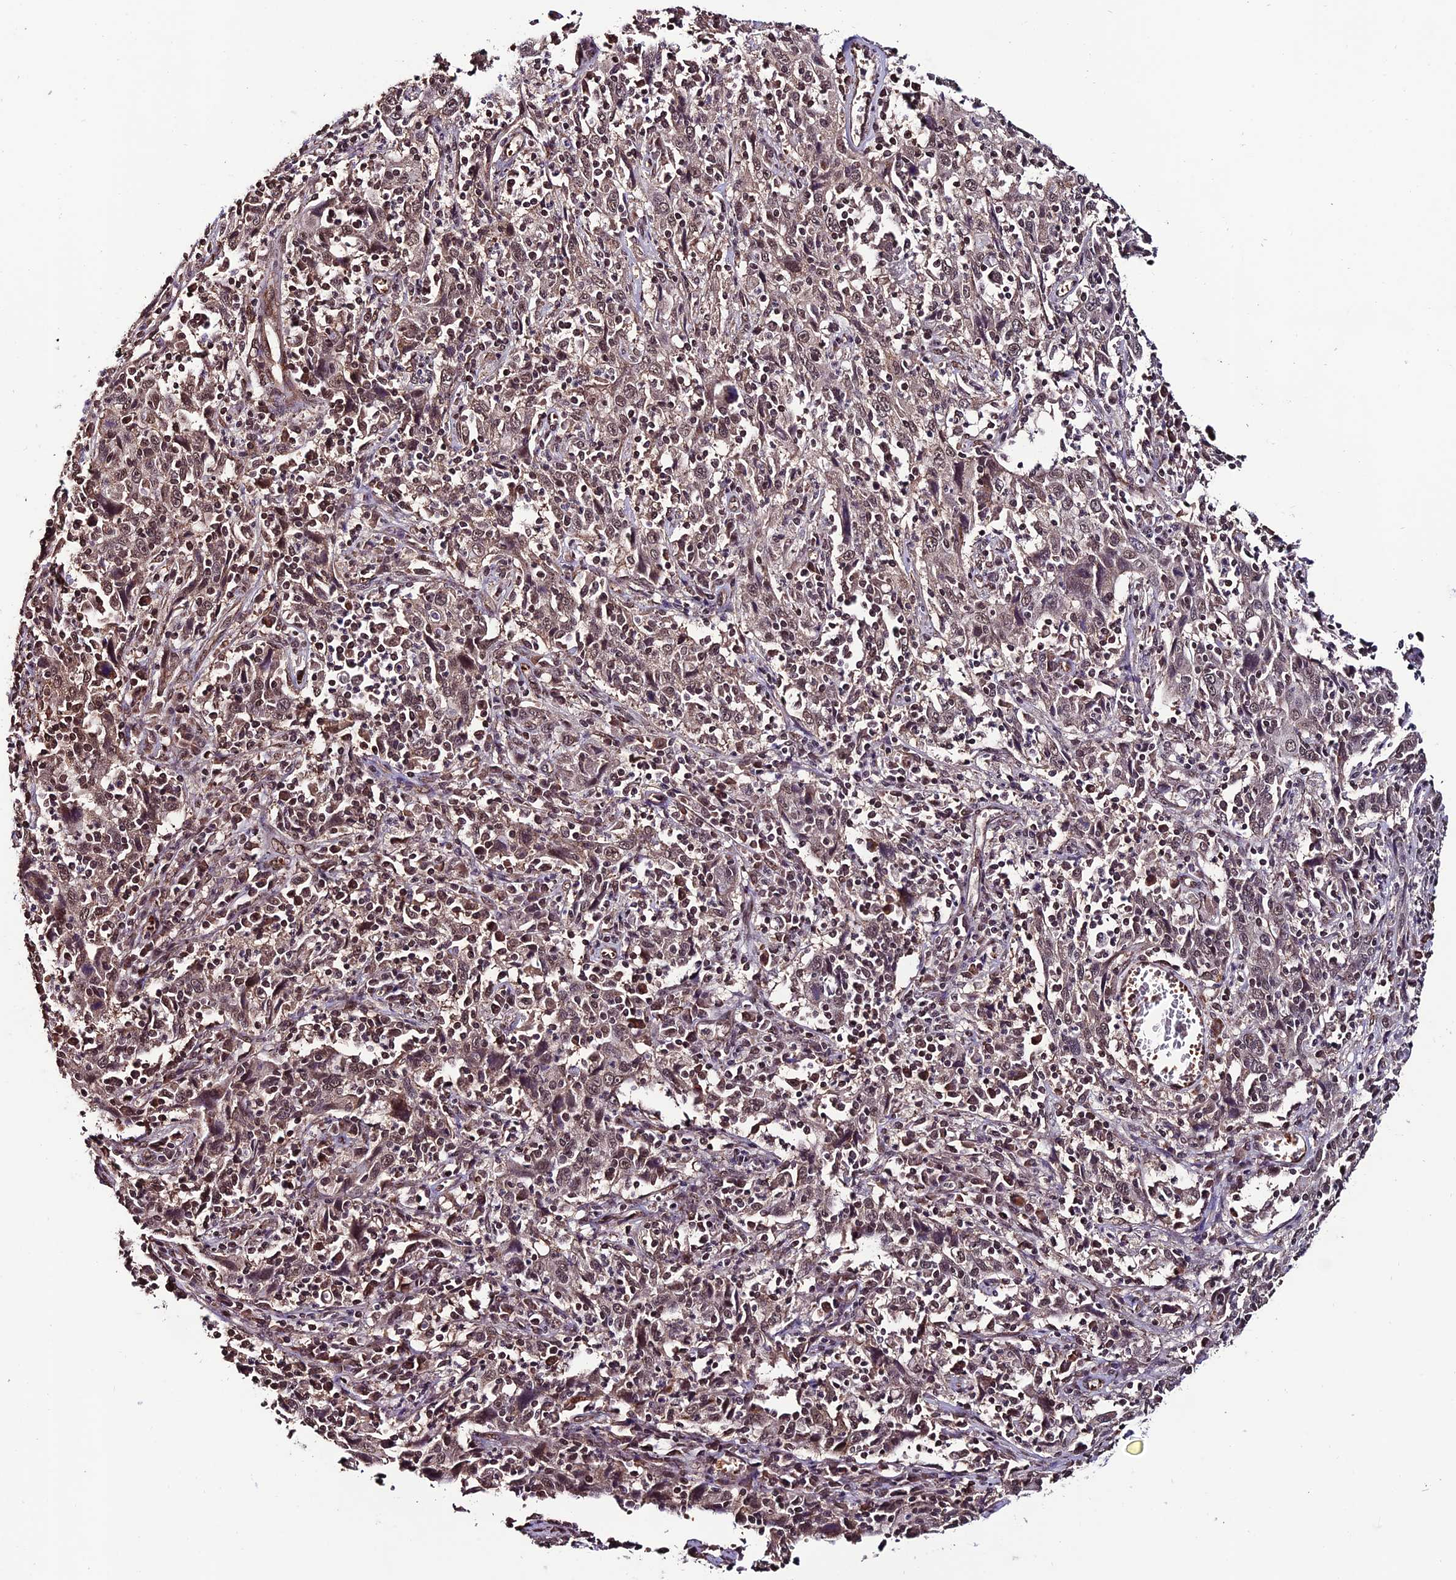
{"staining": {"intensity": "moderate", "quantity": "25%-75%", "location": "nuclear"}, "tissue": "cervical cancer", "cell_type": "Tumor cells", "image_type": "cancer", "snomed": [{"axis": "morphology", "description": "Squamous cell carcinoma, NOS"}, {"axis": "topography", "description": "Cervix"}], "caption": "Protein expression analysis of cervical squamous cell carcinoma shows moderate nuclear expression in about 25%-75% of tumor cells.", "gene": "CABIN1", "patient": {"sex": "female", "age": 46}}